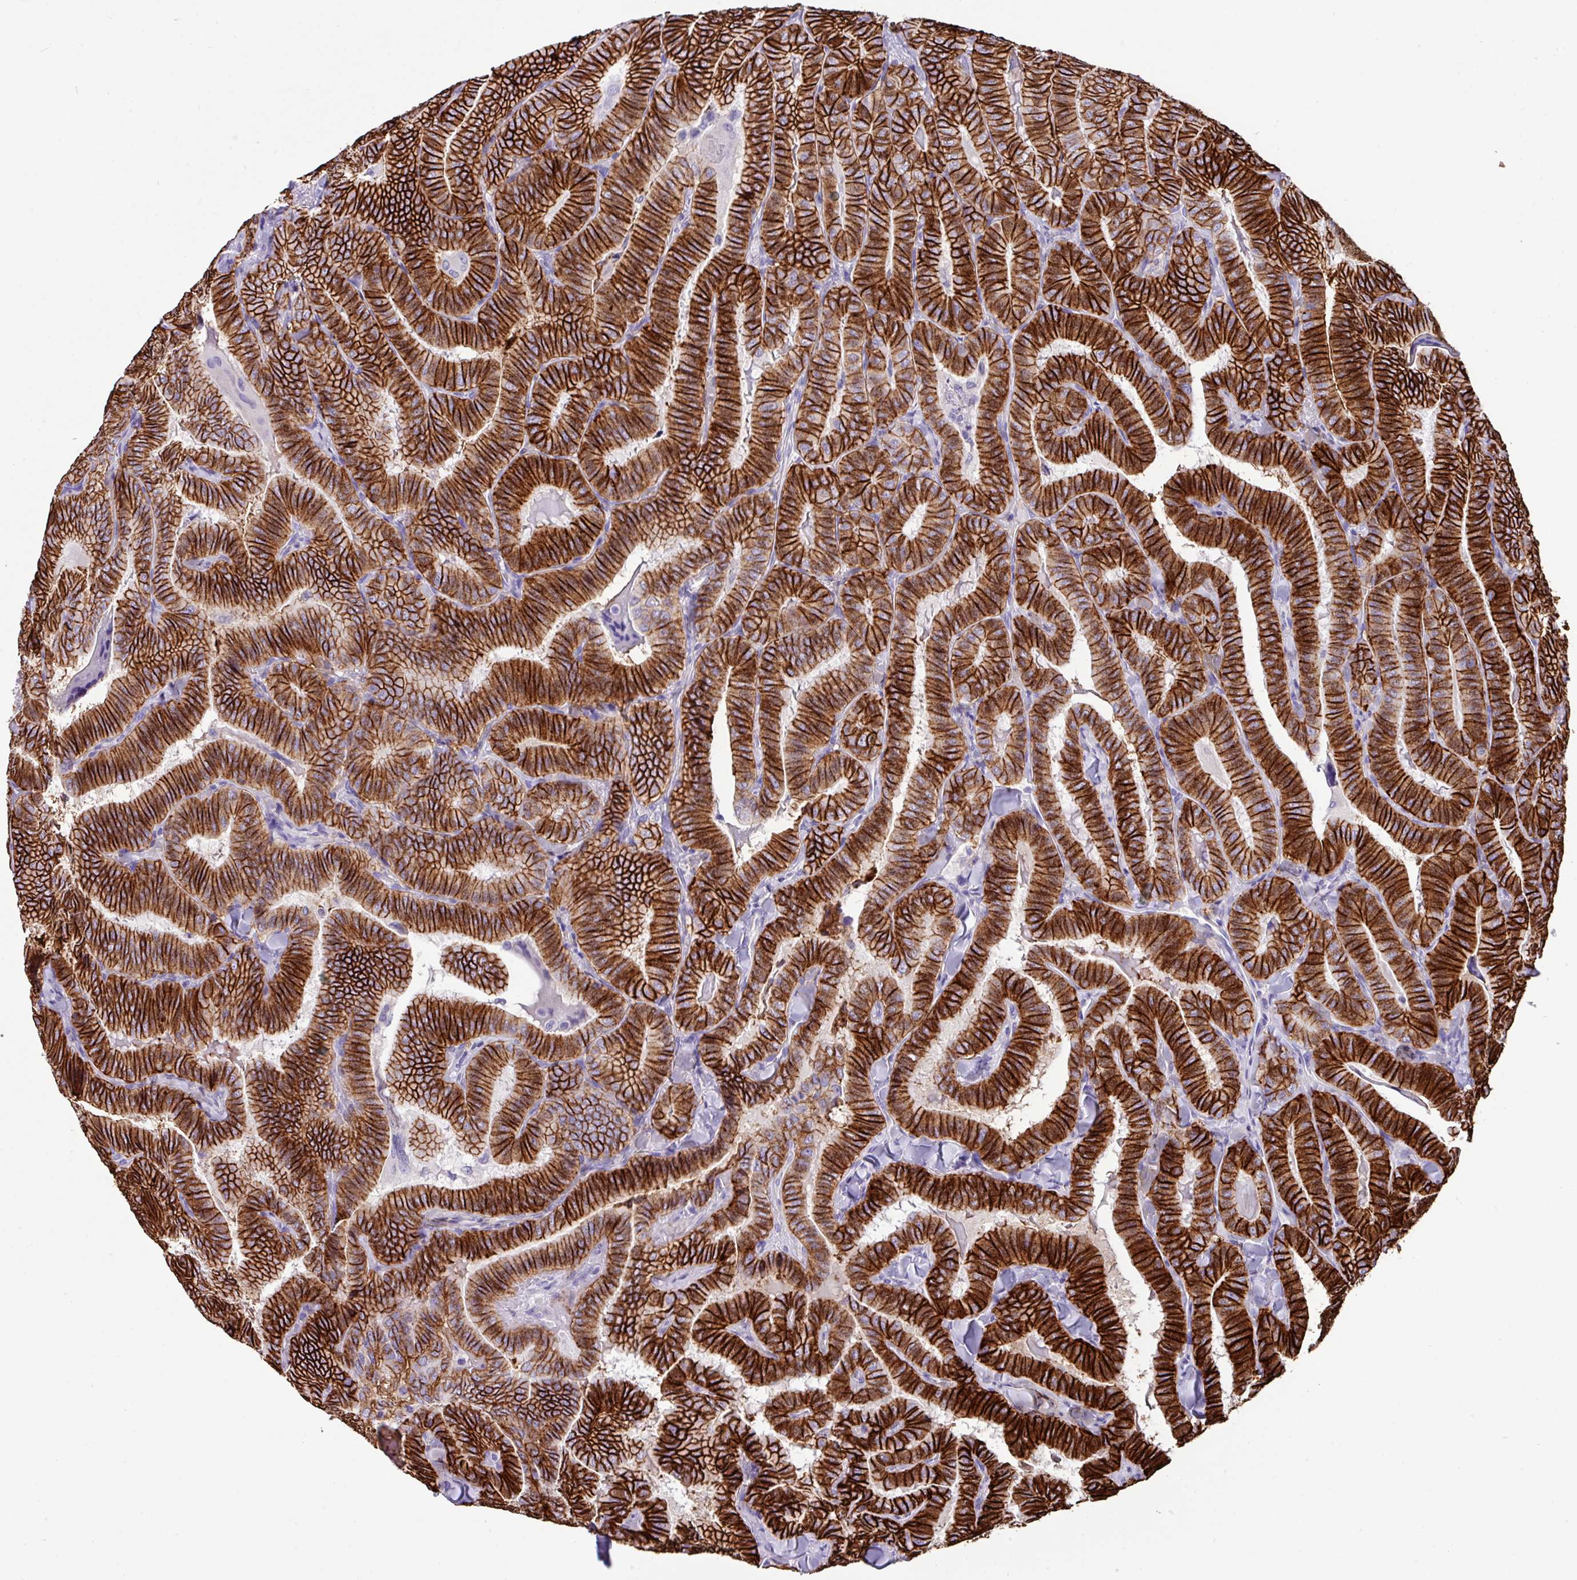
{"staining": {"intensity": "strong", "quantity": ">75%", "location": "cytoplasmic/membranous"}, "tissue": "thyroid cancer", "cell_type": "Tumor cells", "image_type": "cancer", "snomed": [{"axis": "morphology", "description": "Papillary adenocarcinoma, NOS"}, {"axis": "topography", "description": "Thyroid gland"}], "caption": "Tumor cells exhibit high levels of strong cytoplasmic/membranous staining in about >75% of cells in human thyroid cancer.", "gene": "EPCAM", "patient": {"sex": "male", "age": 61}}